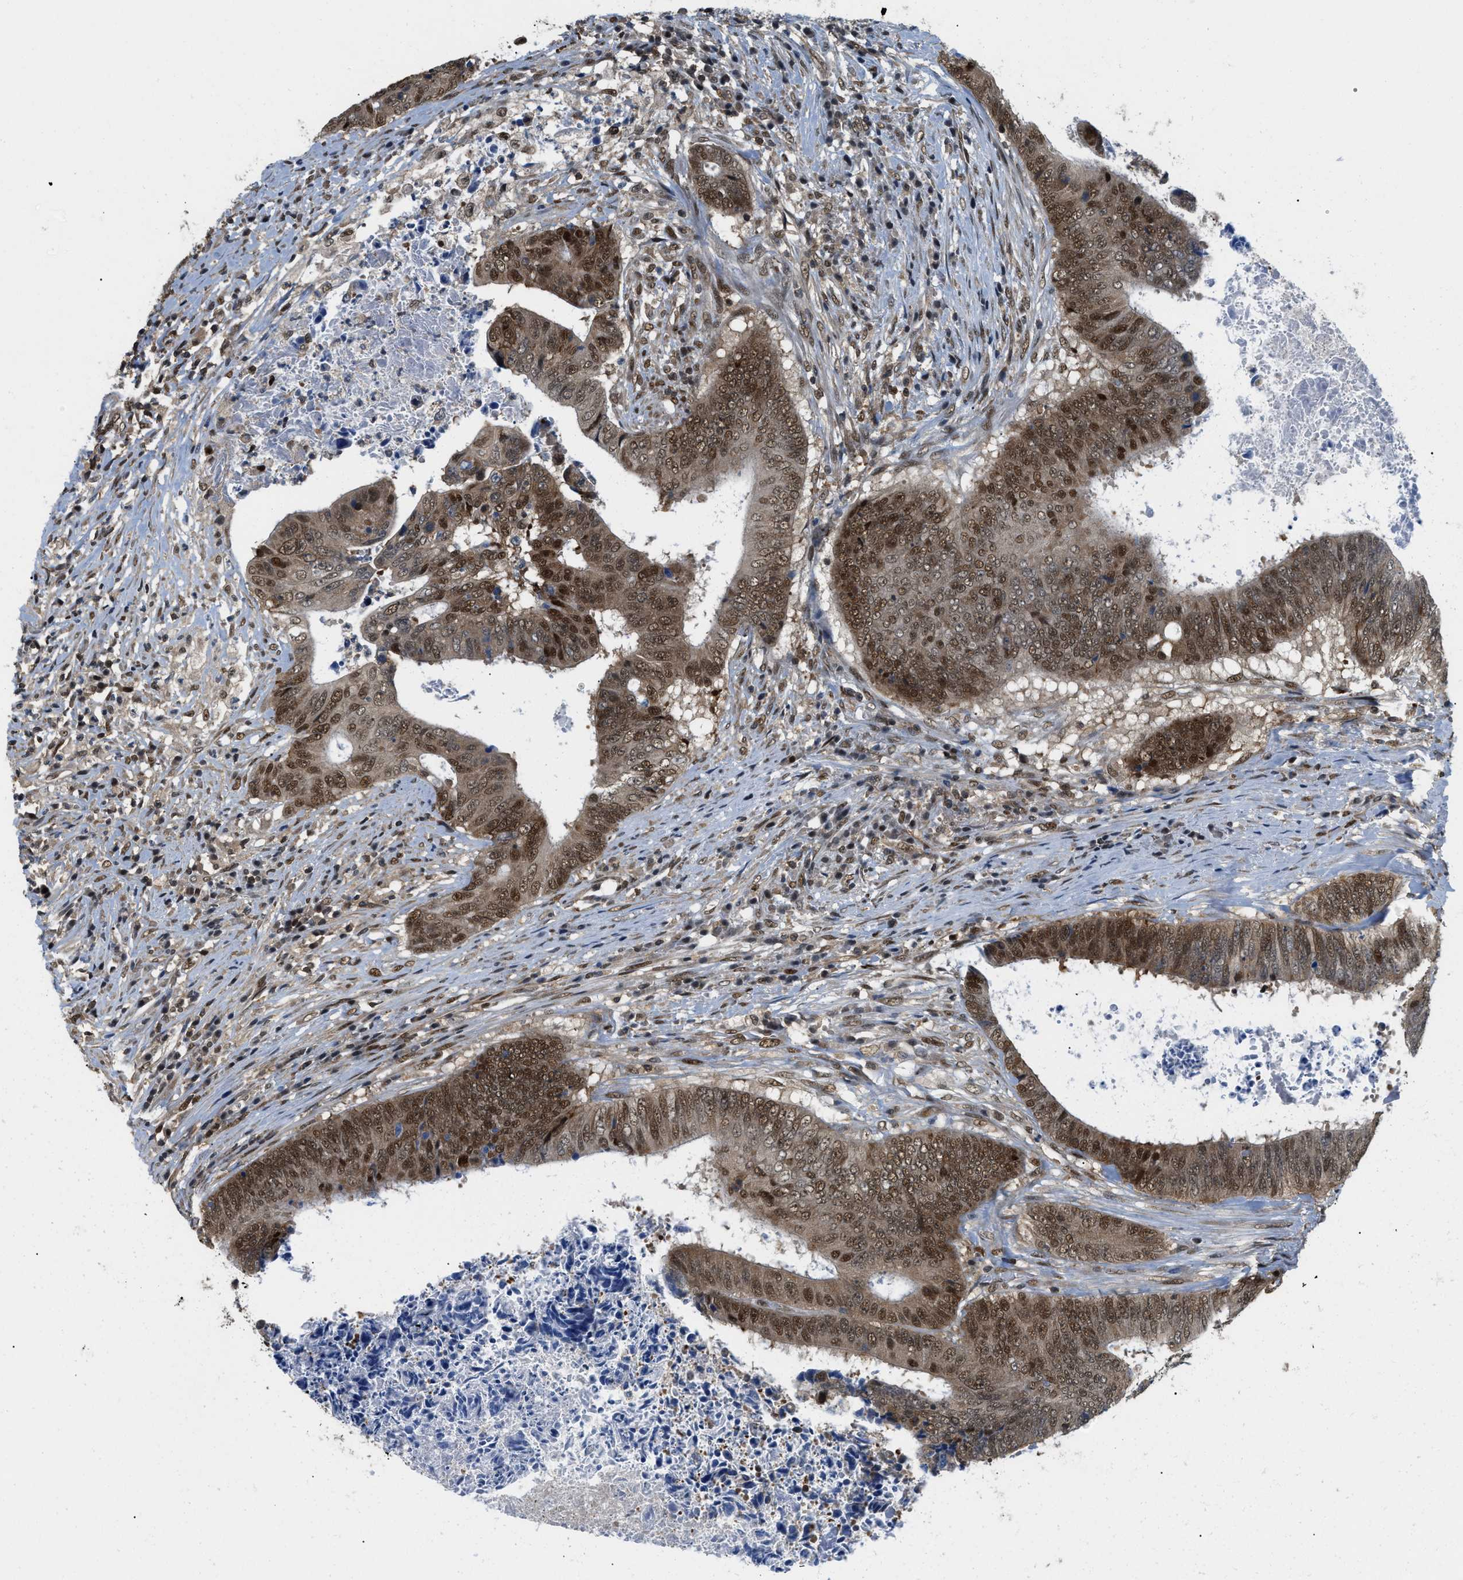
{"staining": {"intensity": "moderate", "quantity": ">75%", "location": "cytoplasmic/membranous,nuclear"}, "tissue": "colorectal cancer", "cell_type": "Tumor cells", "image_type": "cancer", "snomed": [{"axis": "morphology", "description": "Adenocarcinoma, NOS"}, {"axis": "topography", "description": "Rectum"}], "caption": "Immunohistochemical staining of colorectal cancer demonstrates medium levels of moderate cytoplasmic/membranous and nuclear protein positivity in about >75% of tumor cells.", "gene": "ATF7IP", "patient": {"sex": "male", "age": 72}}